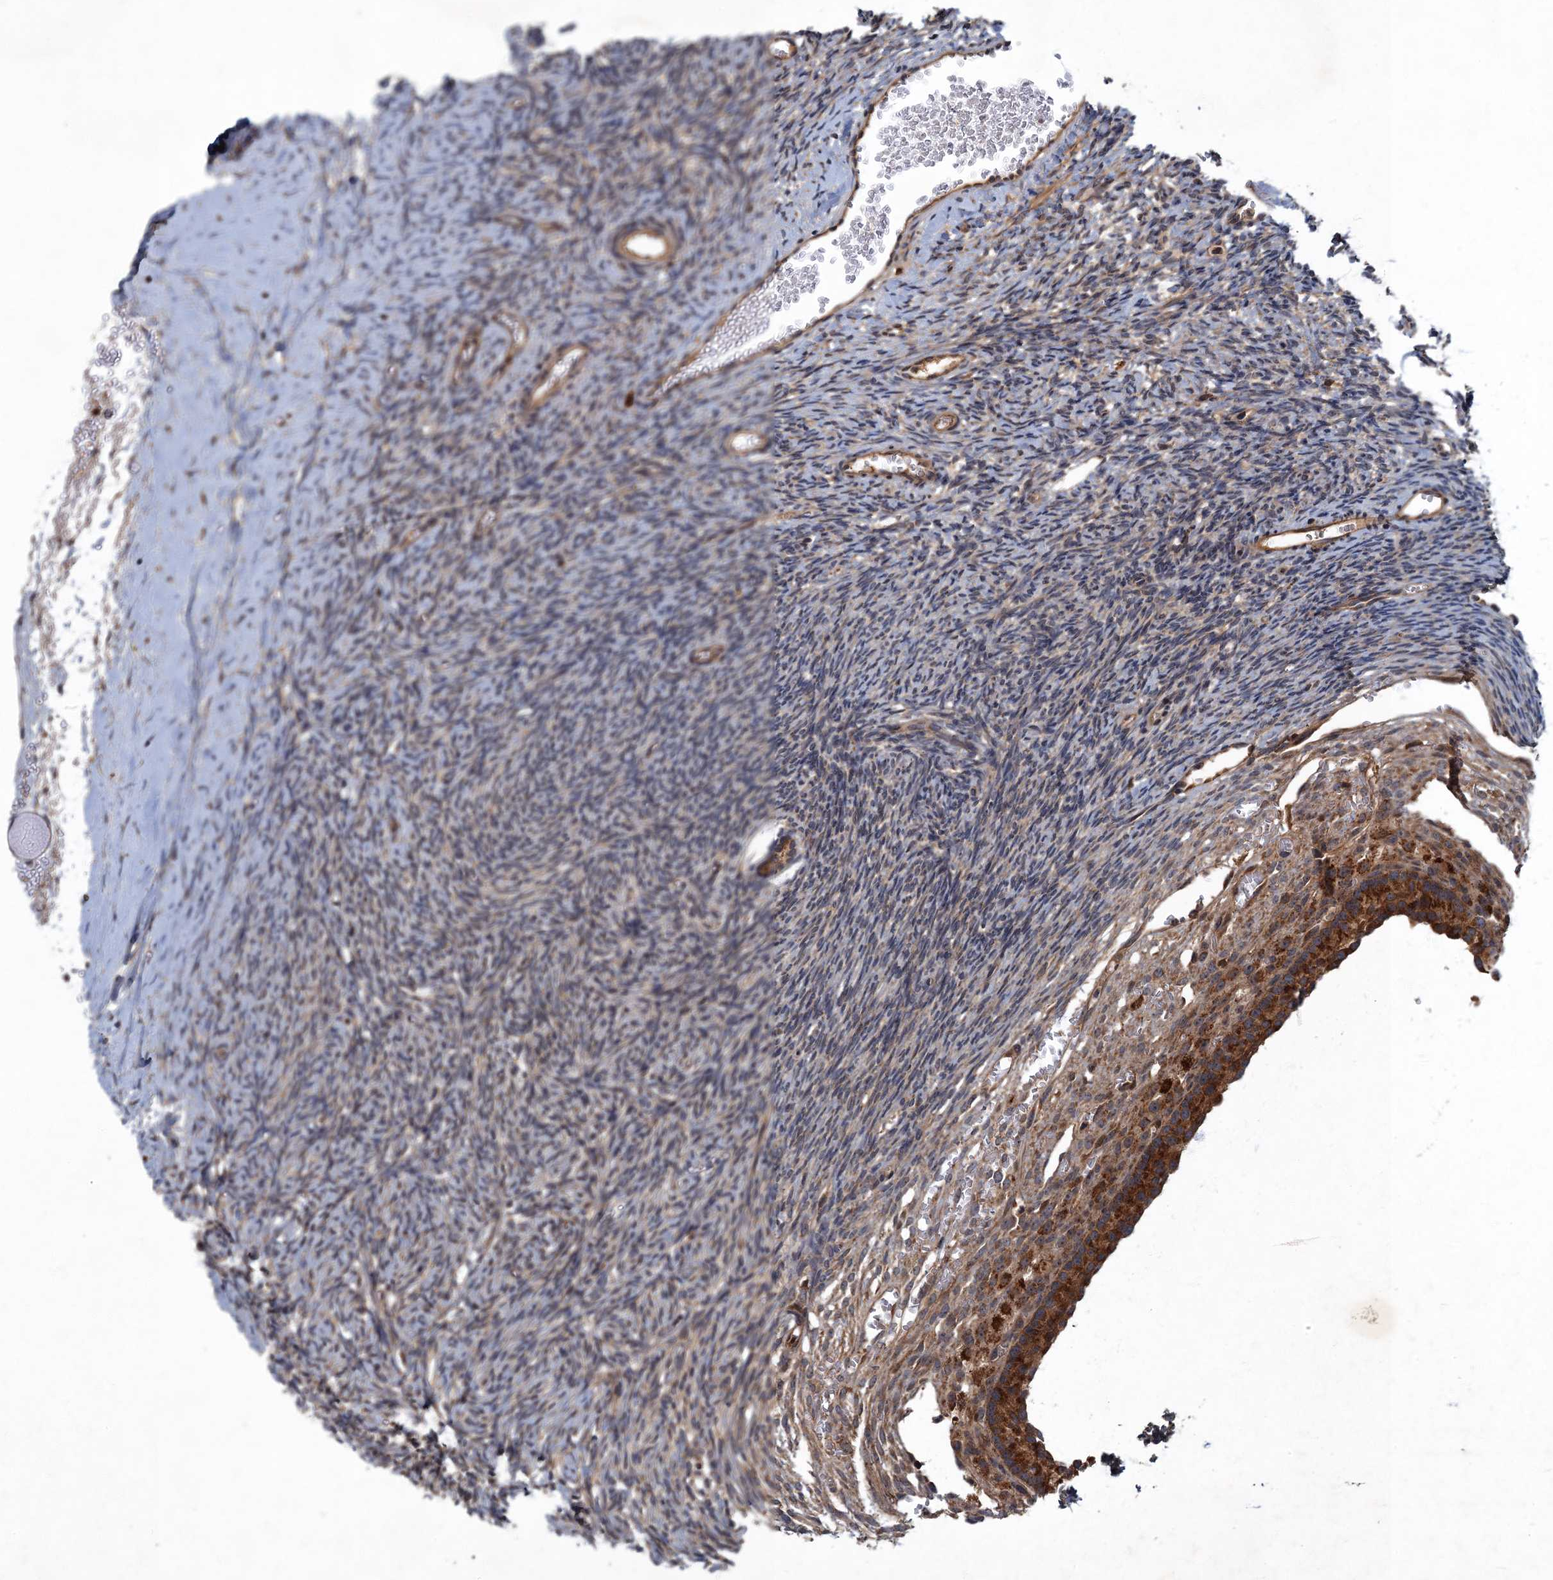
{"staining": {"intensity": "negative", "quantity": "none", "location": "none"}, "tissue": "ovary", "cell_type": "Ovarian stroma cells", "image_type": "normal", "snomed": [{"axis": "morphology", "description": "Normal tissue, NOS"}, {"axis": "topography", "description": "Ovary"}], "caption": "Immunohistochemical staining of unremarkable ovary displays no significant expression in ovarian stroma cells. (Stains: DAB IHC with hematoxylin counter stain, Microscopy: brightfield microscopy at high magnification).", "gene": "SLC11A2", "patient": {"sex": "female", "age": 39}}